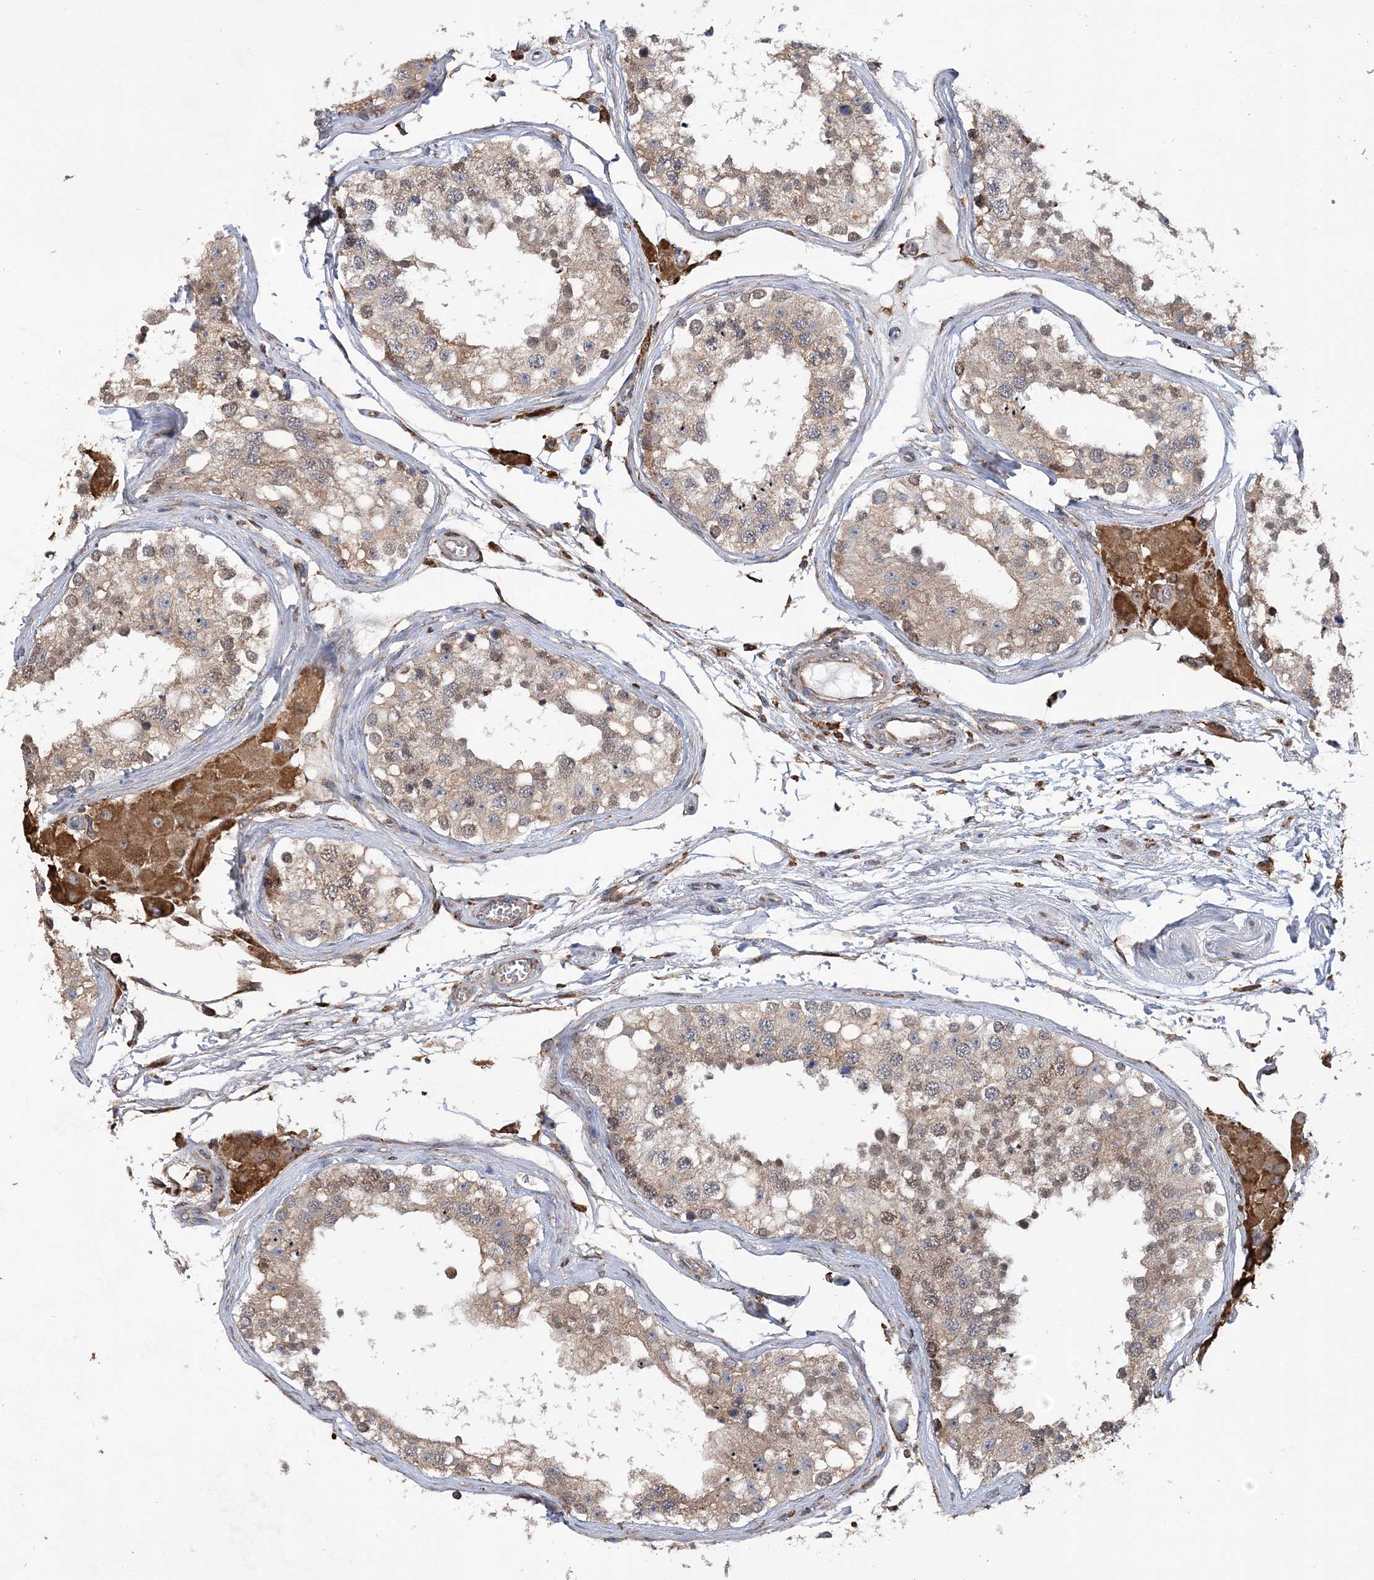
{"staining": {"intensity": "weak", "quantity": ">75%", "location": "cytoplasmic/membranous,nuclear"}, "tissue": "testis", "cell_type": "Cells in seminiferous ducts", "image_type": "normal", "snomed": [{"axis": "morphology", "description": "Normal tissue, NOS"}, {"axis": "topography", "description": "Testis"}], "caption": "Immunohistochemical staining of benign human testis exhibits >75% levels of weak cytoplasmic/membranous,nuclear protein positivity in approximately >75% of cells in seminiferous ducts.", "gene": "WDR12", "patient": {"sex": "male", "age": 68}}